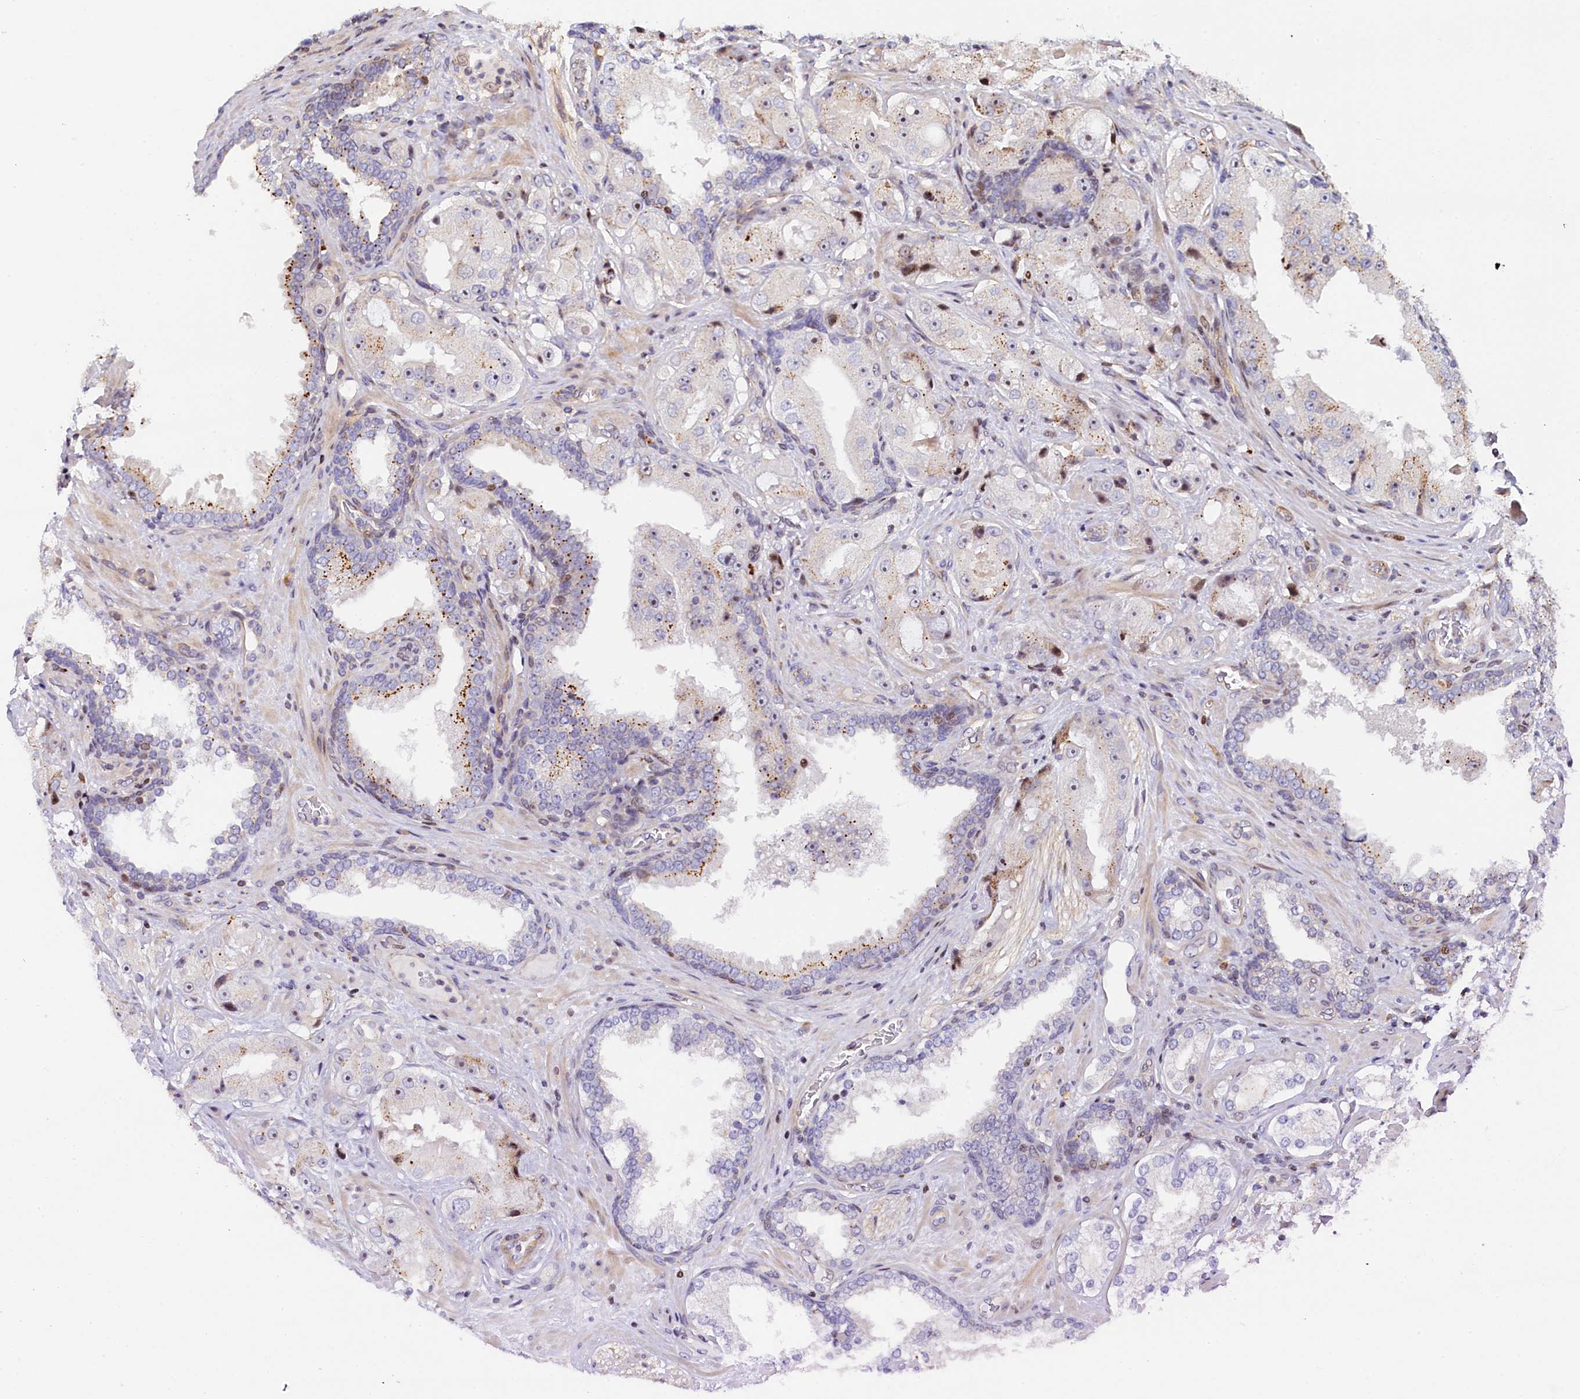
{"staining": {"intensity": "negative", "quantity": "none", "location": "none"}, "tissue": "prostate cancer", "cell_type": "Tumor cells", "image_type": "cancer", "snomed": [{"axis": "morphology", "description": "Adenocarcinoma, High grade"}, {"axis": "topography", "description": "Prostate"}], "caption": "Prostate cancer stained for a protein using immunohistochemistry displays no positivity tumor cells.", "gene": "TGDS", "patient": {"sex": "male", "age": 73}}